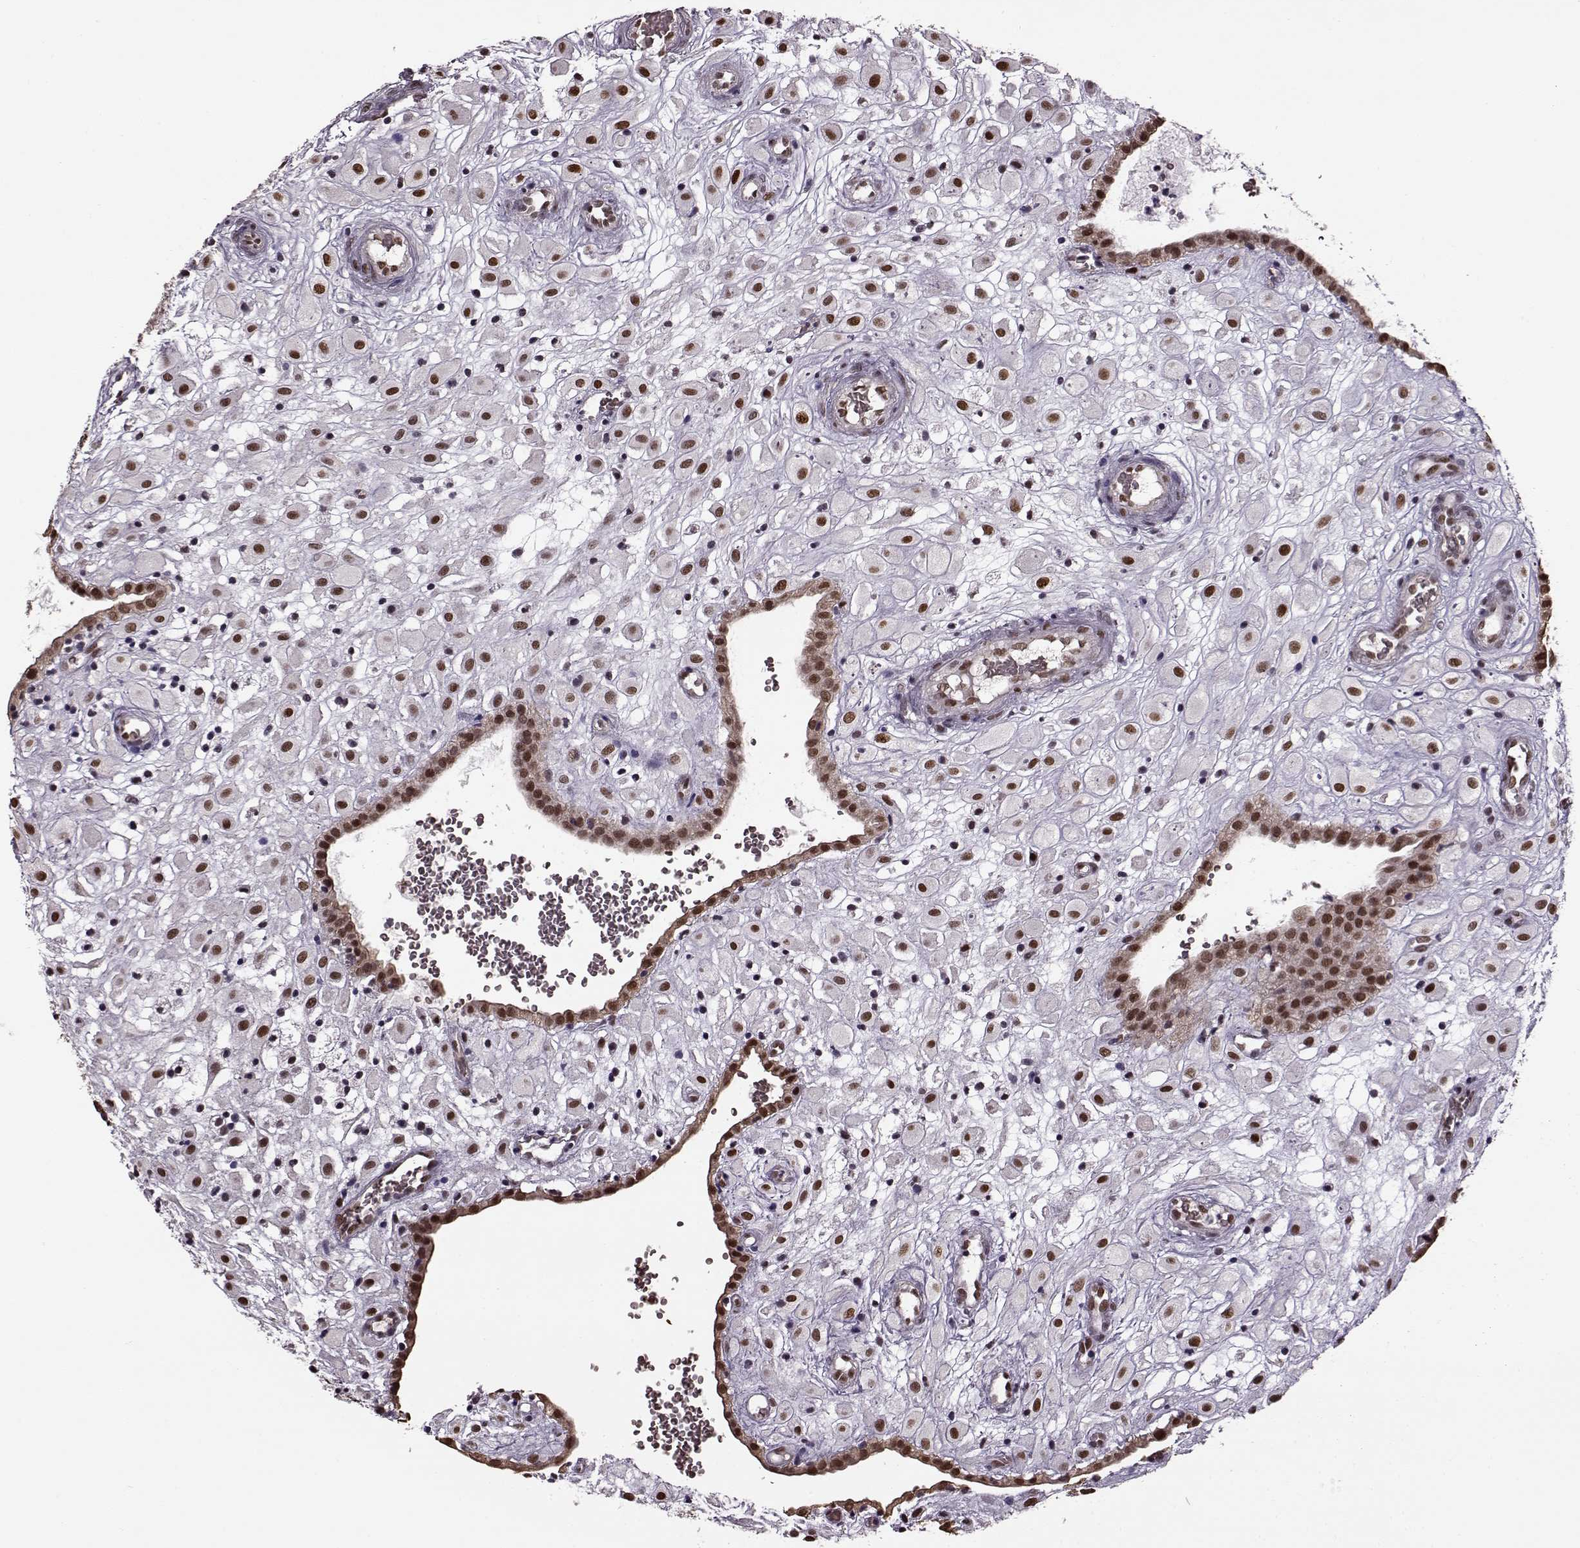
{"staining": {"intensity": "moderate", "quantity": ">75%", "location": "nuclear"}, "tissue": "placenta", "cell_type": "Decidual cells", "image_type": "normal", "snomed": [{"axis": "morphology", "description": "Normal tissue, NOS"}, {"axis": "topography", "description": "Placenta"}], "caption": "Immunohistochemical staining of normal human placenta shows moderate nuclear protein staining in approximately >75% of decidual cells.", "gene": "FTO", "patient": {"sex": "female", "age": 24}}